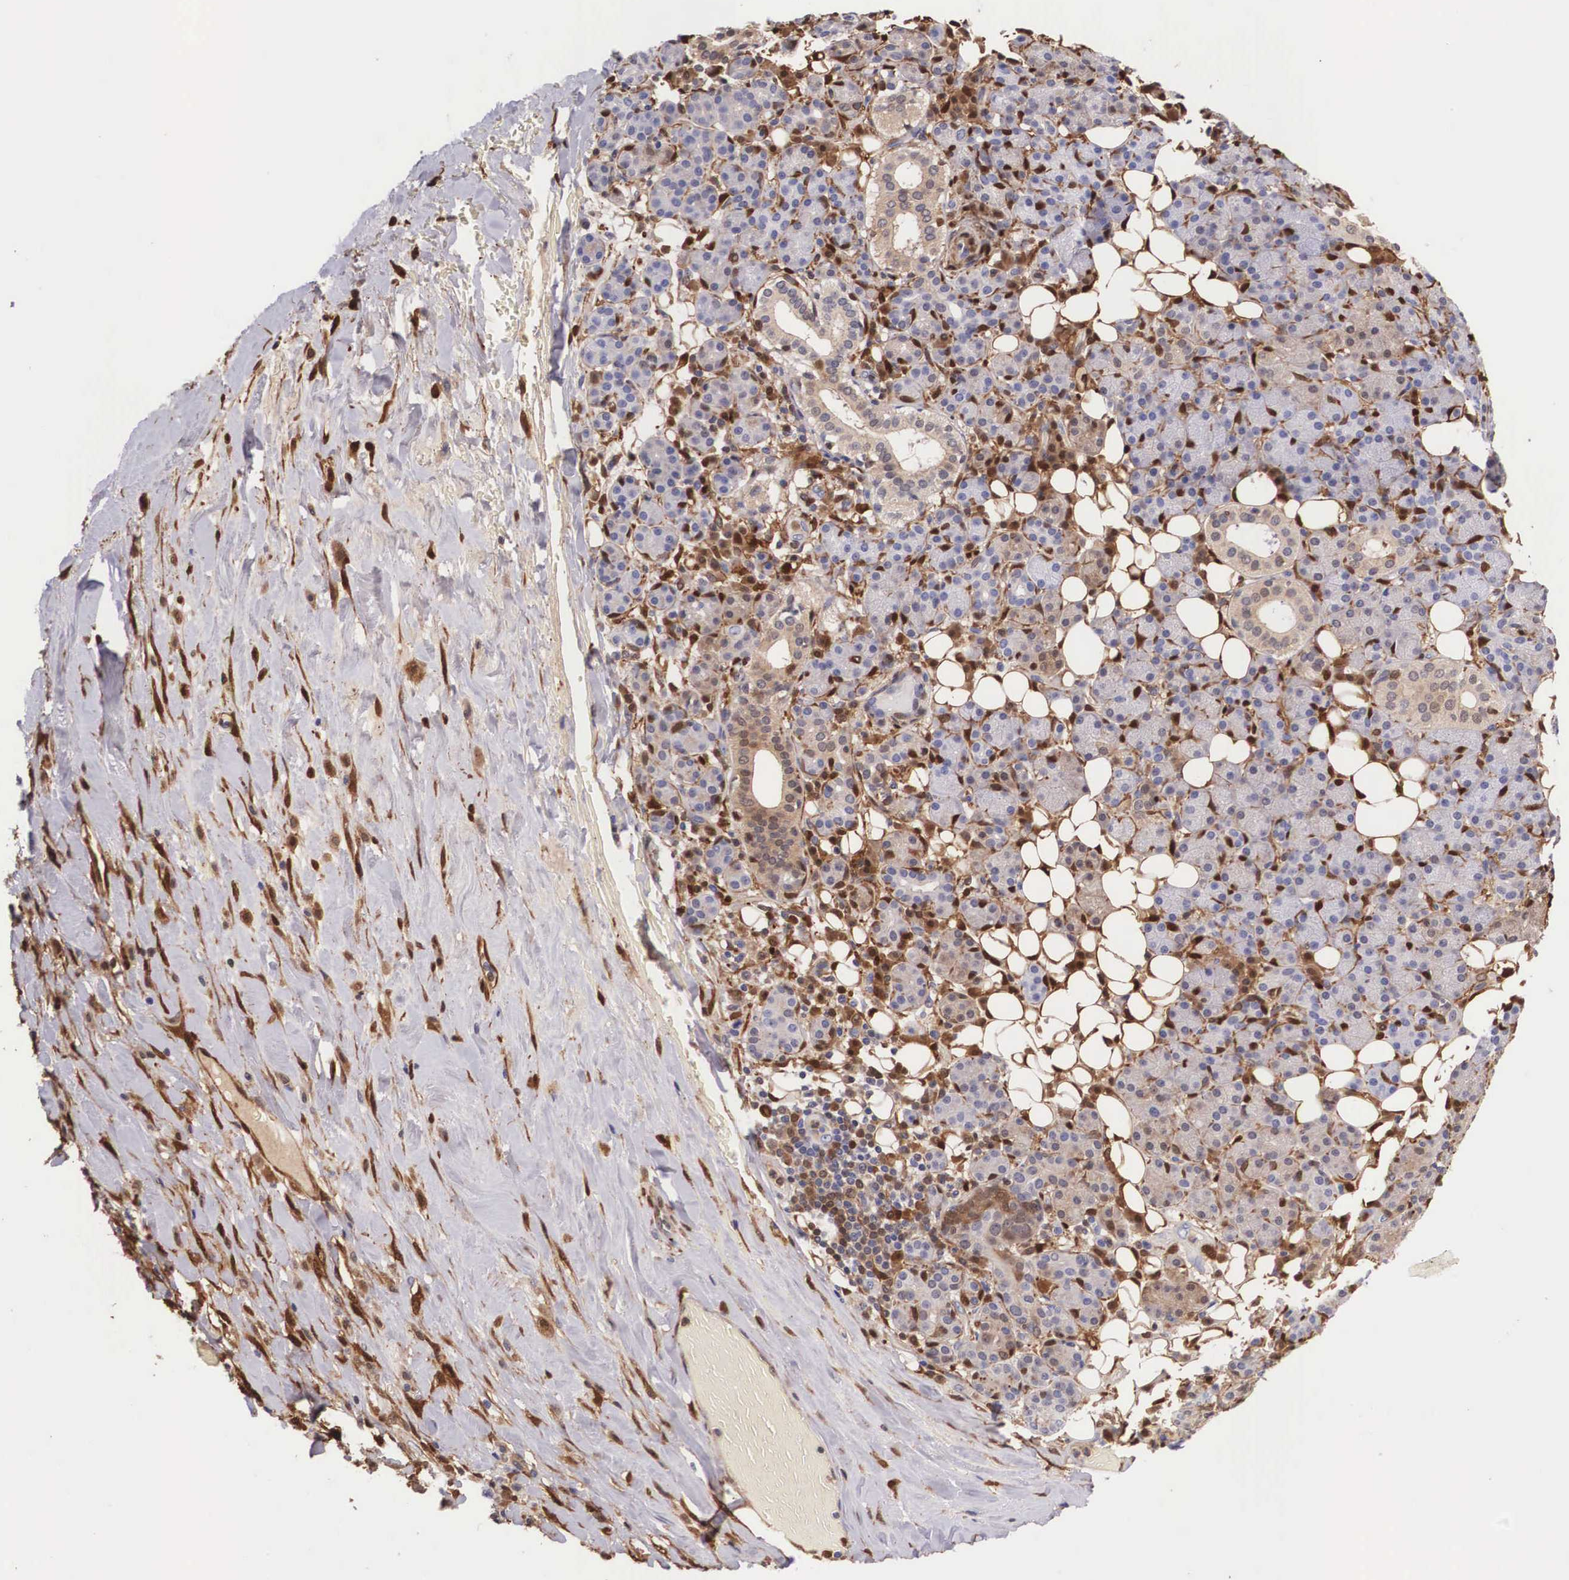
{"staining": {"intensity": "moderate", "quantity": "25%-75%", "location": "cytoplasmic/membranous,nuclear"}, "tissue": "skin cancer", "cell_type": "Tumor cells", "image_type": "cancer", "snomed": [{"axis": "morphology", "description": "Squamous cell carcinoma, NOS"}, {"axis": "topography", "description": "Skin"}], "caption": "This image exhibits immunohistochemistry (IHC) staining of squamous cell carcinoma (skin), with medium moderate cytoplasmic/membranous and nuclear staining in about 25%-75% of tumor cells.", "gene": "LGALS1", "patient": {"sex": "male", "age": 84}}